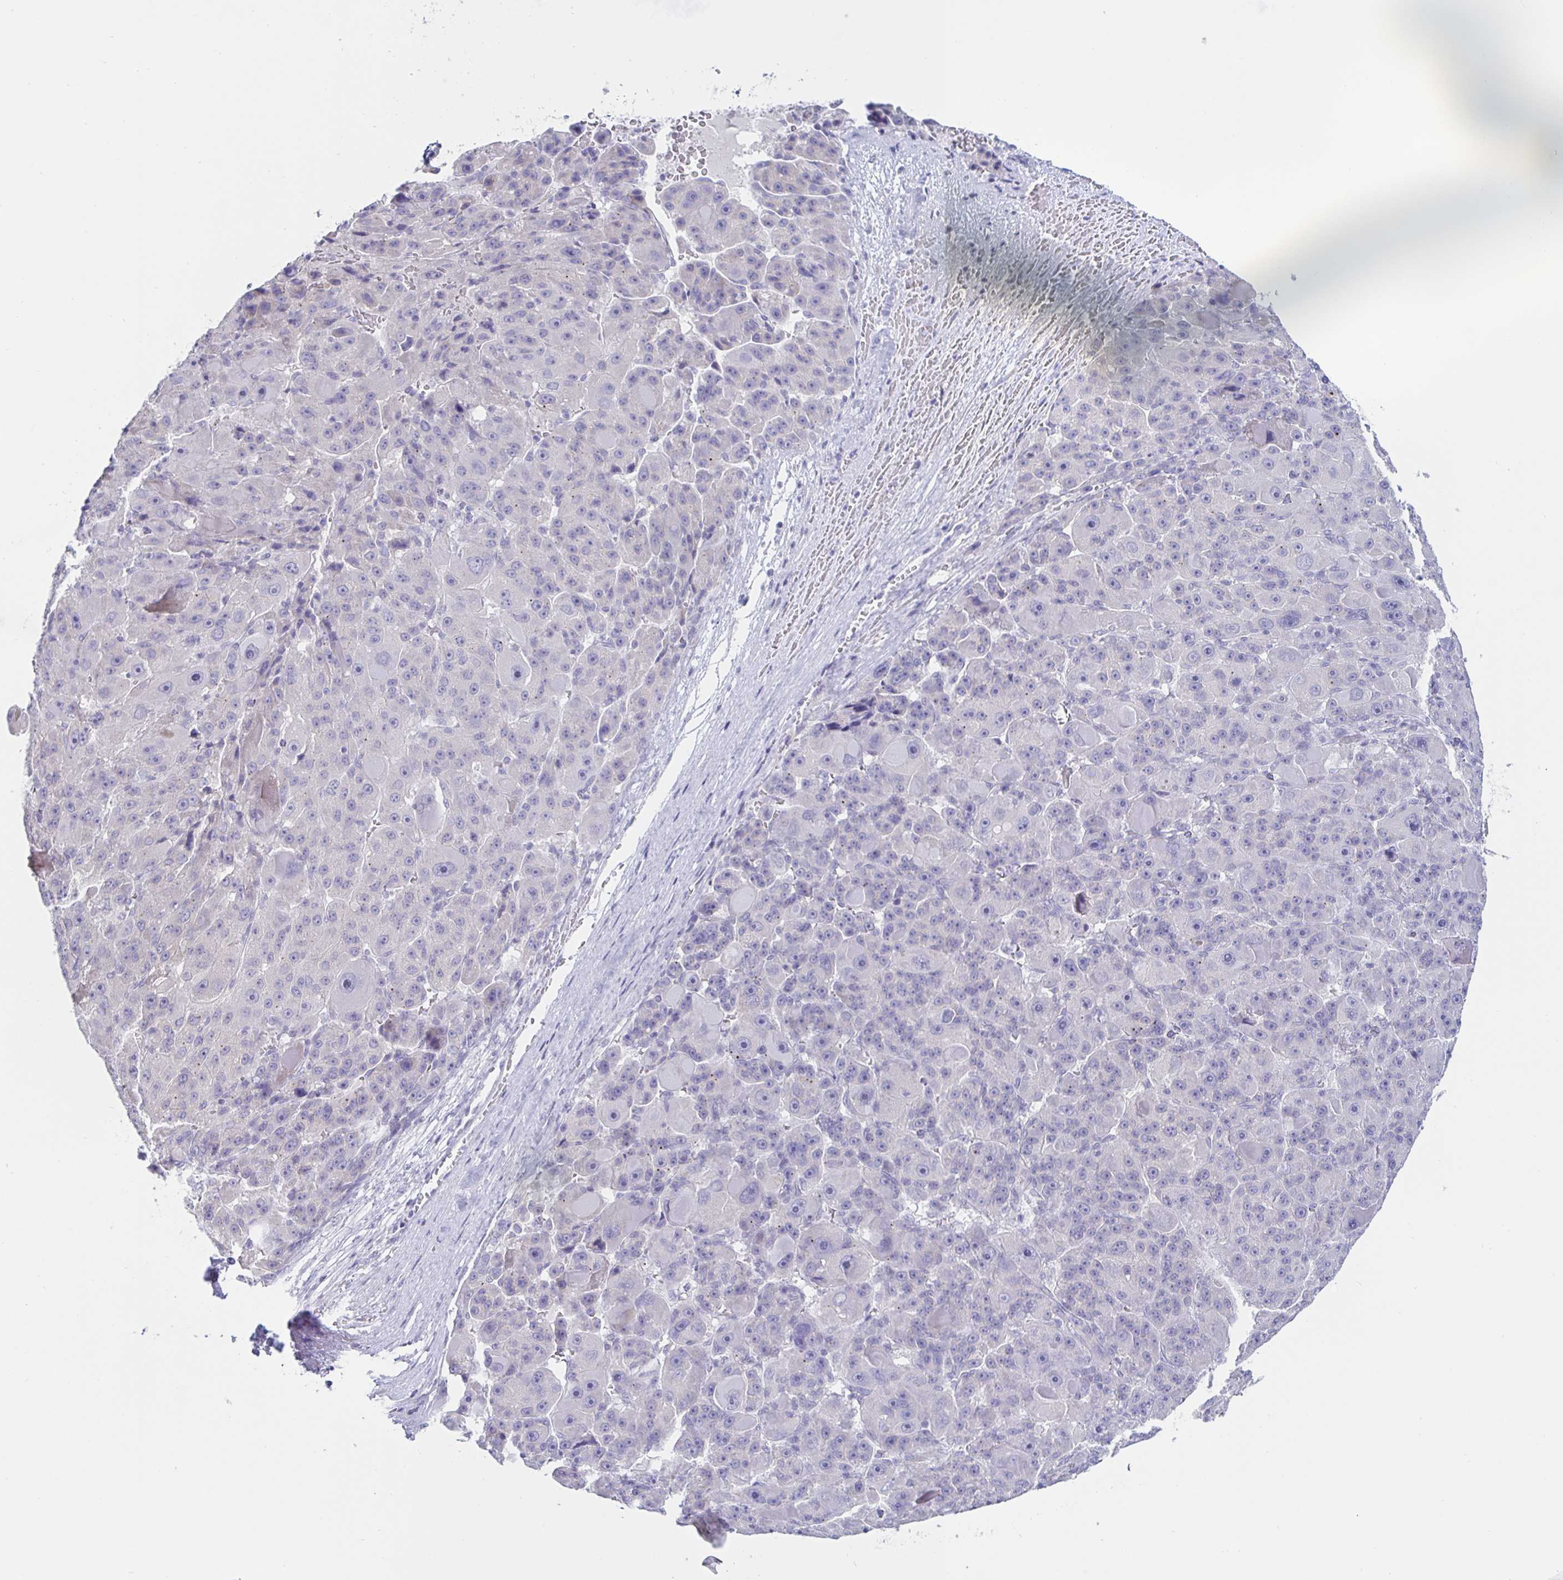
{"staining": {"intensity": "negative", "quantity": "none", "location": "none"}, "tissue": "liver cancer", "cell_type": "Tumor cells", "image_type": "cancer", "snomed": [{"axis": "morphology", "description": "Carcinoma, Hepatocellular, NOS"}, {"axis": "topography", "description": "Liver"}], "caption": "There is no significant expression in tumor cells of liver cancer (hepatocellular carcinoma).", "gene": "SIAH3", "patient": {"sex": "male", "age": 76}}